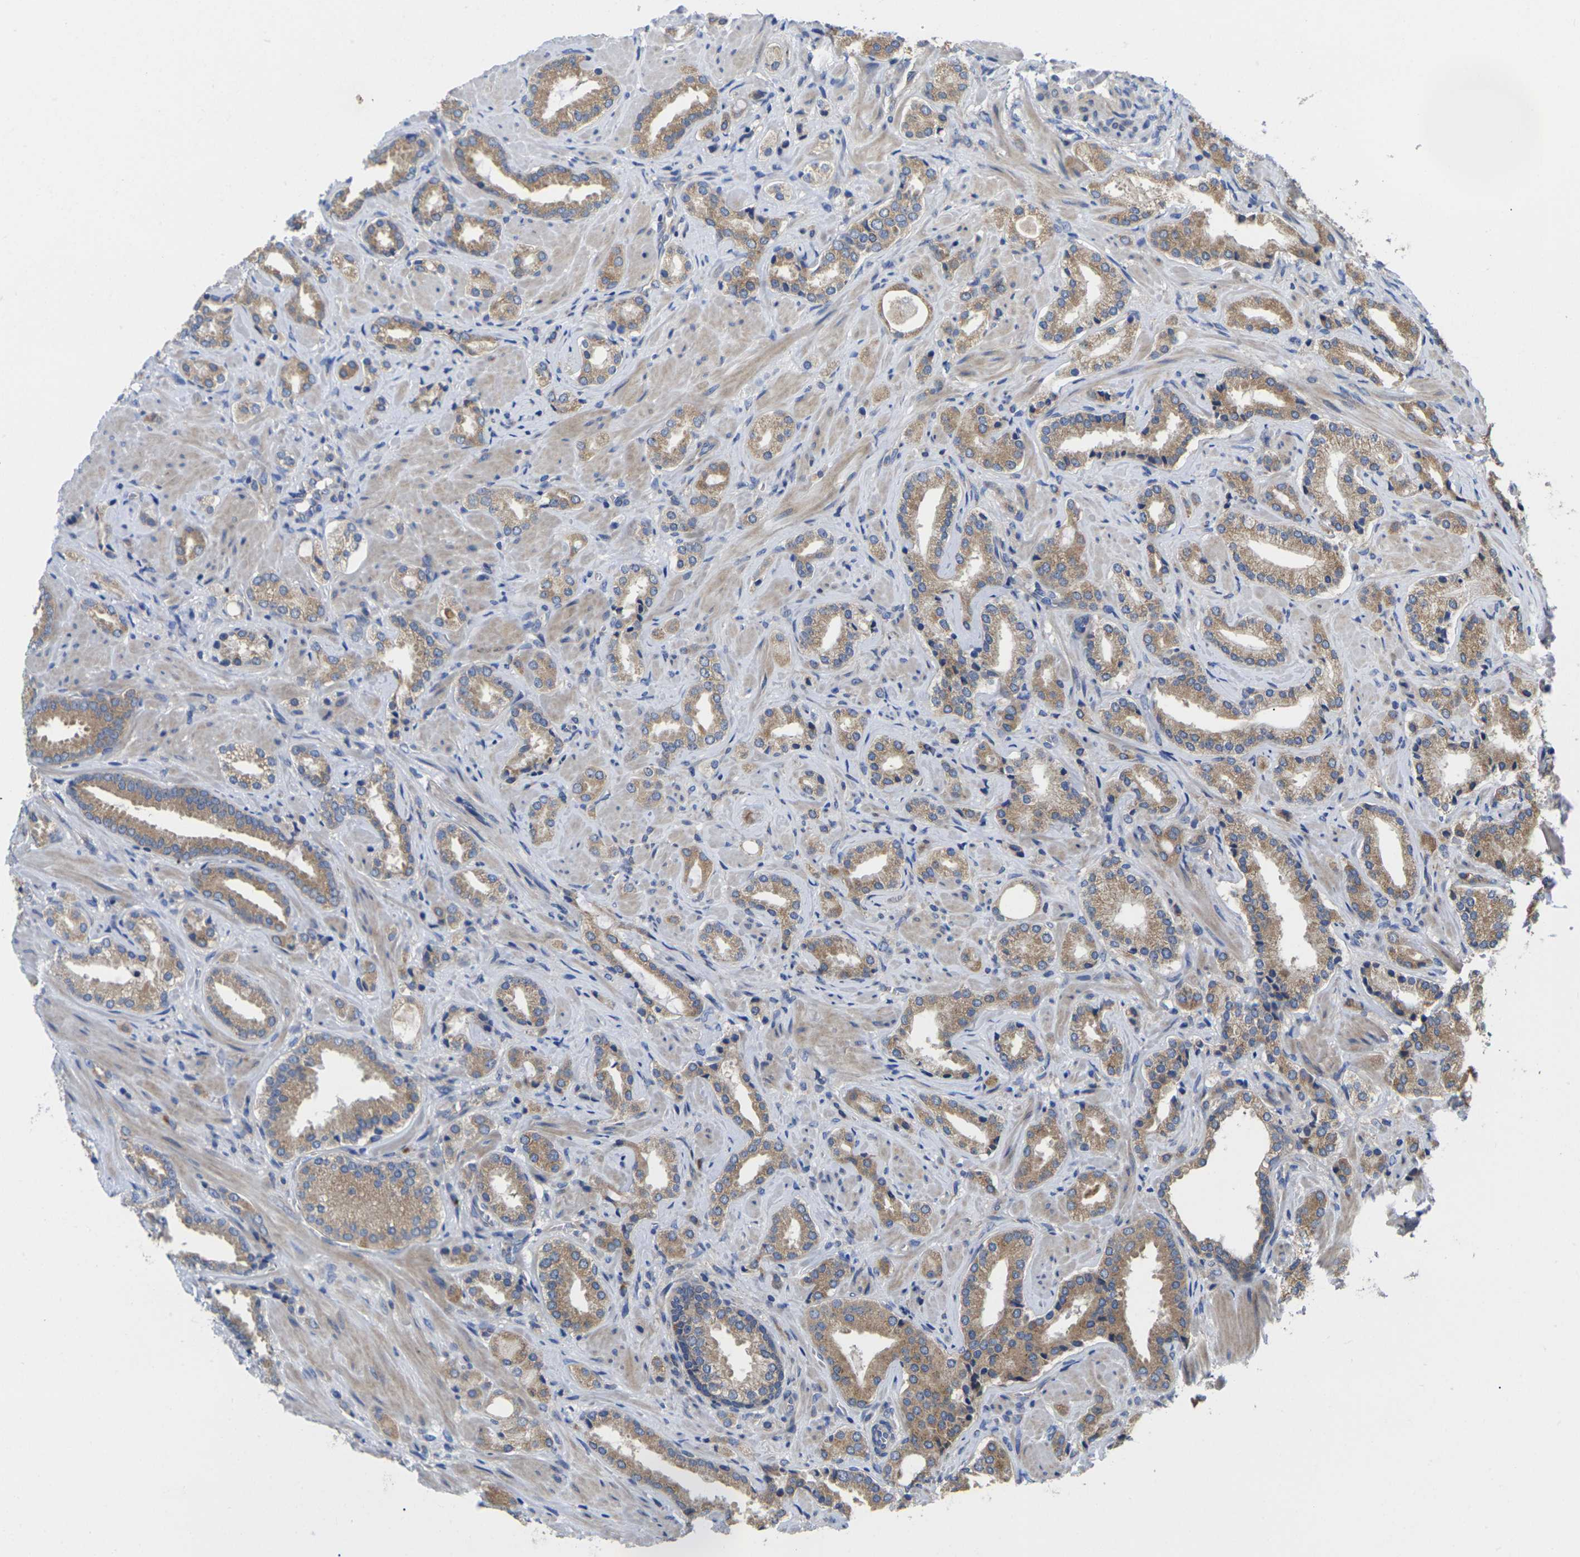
{"staining": {"intensity": "moderate", "quantity": ">75%", "location": "cytoplasmic/membranous"}, "tissue": "prostate cancer", "cell_type": "Tumor cells", "image_type": "cancer", "snomed": [{"axis": "morphology", "description": "Adenocarcinoma, High grade"}, {"axis": "topography", "description": "Prostate"}], "caption": "Immunohistochemistry (IHC) of human high-grade adenocarcinoma (prostate) demonstrates medium levels of moderate cytoplasmic/membranous staining in approximately >75% of tumor cells.", "gene": "TMCC2", "patient": {"sex": "male", "age": 64}}